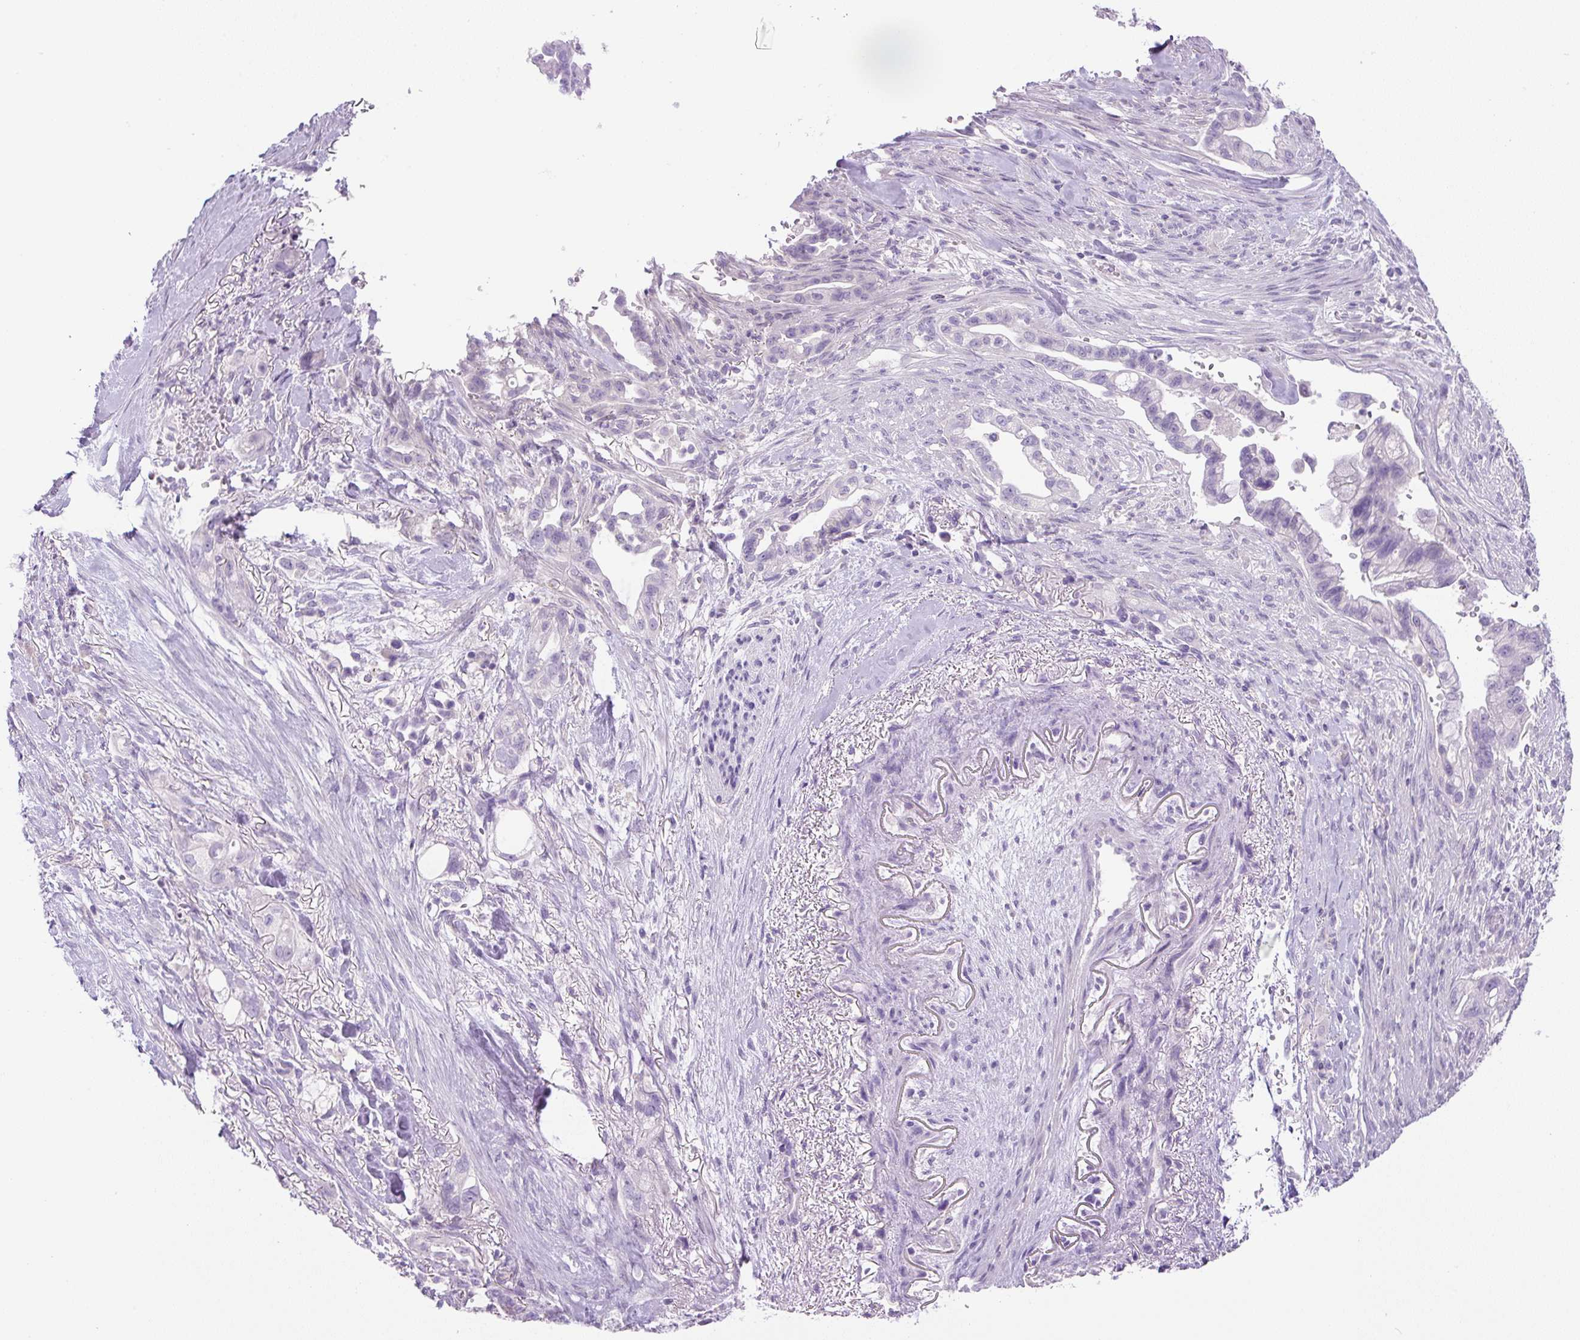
{"staining": {"intensity": "negative", "quantity": "none", "location": "none"}, "tissue": "pancreatic cancer", "cell_type": "Tumor cells", "image_type": "cancer", "snomed": [{"axis": "morphology", "description": "Adenocarcinoma, NOS"}, {"axis": "topography", "description": "Pancreas"}], "caption": "Immunohistochemical staining of pancreatic cancer (adenocarcinoma) demonstrates no significant staining in tumor cells. (Brightfield microscopy of DAB (3,3'-diaminobenzidine) immunohistochemistry (IHC) at high magnification).", "gene": "UBL3", "patient": {"sex": "male", "age": 44}}